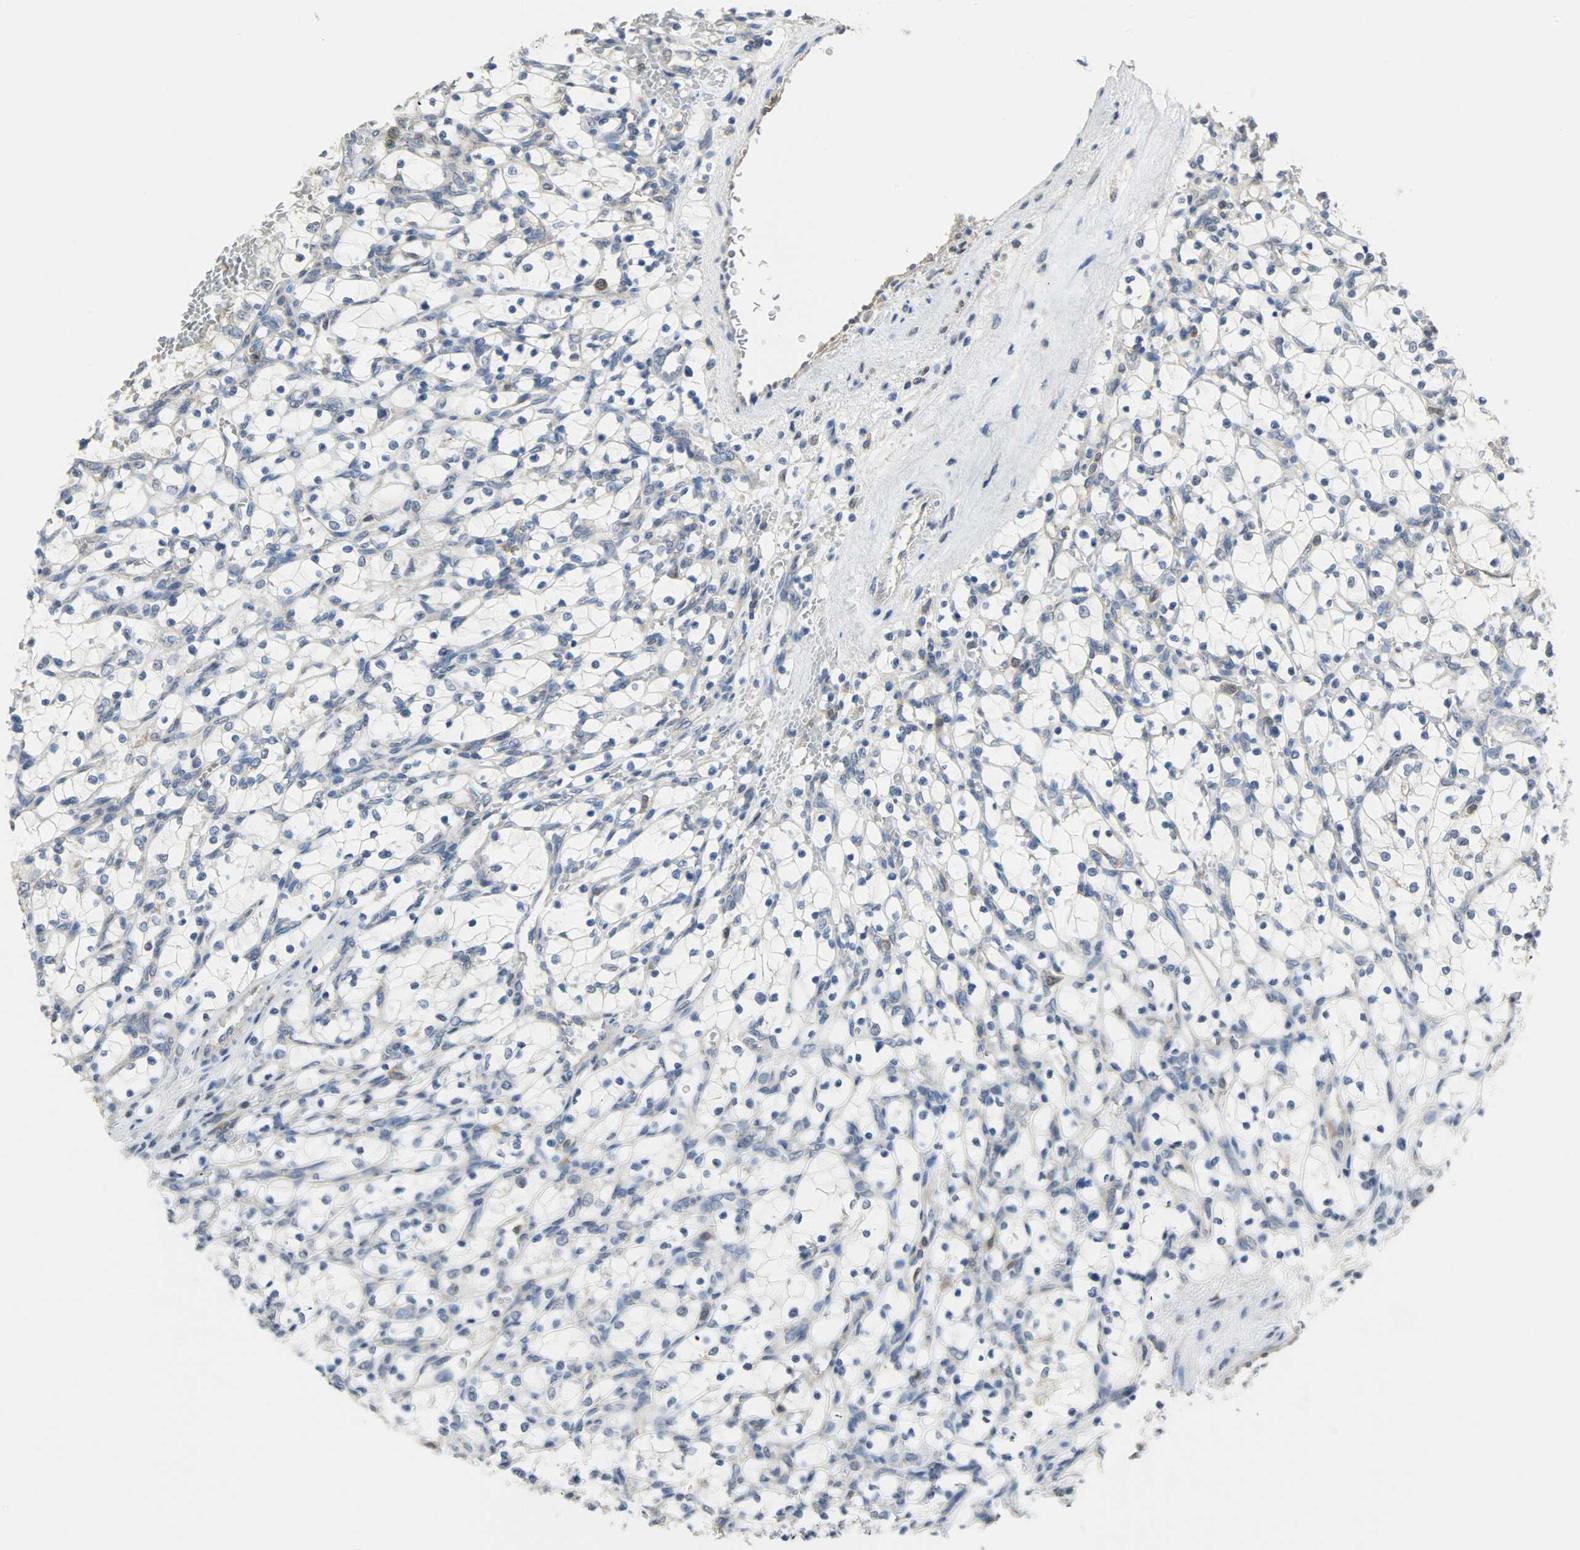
{"staining": {"intensity": "negative", "quantity": "none", "location": "none"}, "tissue": "renal cancer", "cell_type": "Tumor cells", "image_type": "cancer", "snomed": [{"axis": "morphology", "description": "Adenocarcinoma, NOS"}, {"axis": "topography", "description": "Kidney"}], "caption": "A high-resolution histopathology image shows IHC staining of adenocarcinoma (renal), which displays no significant staining in tumor cells. (IHC, brightfield microscopy, high magnification).", "gene": "TRIM21", "patient": {"sex": "female", "age": 69}}